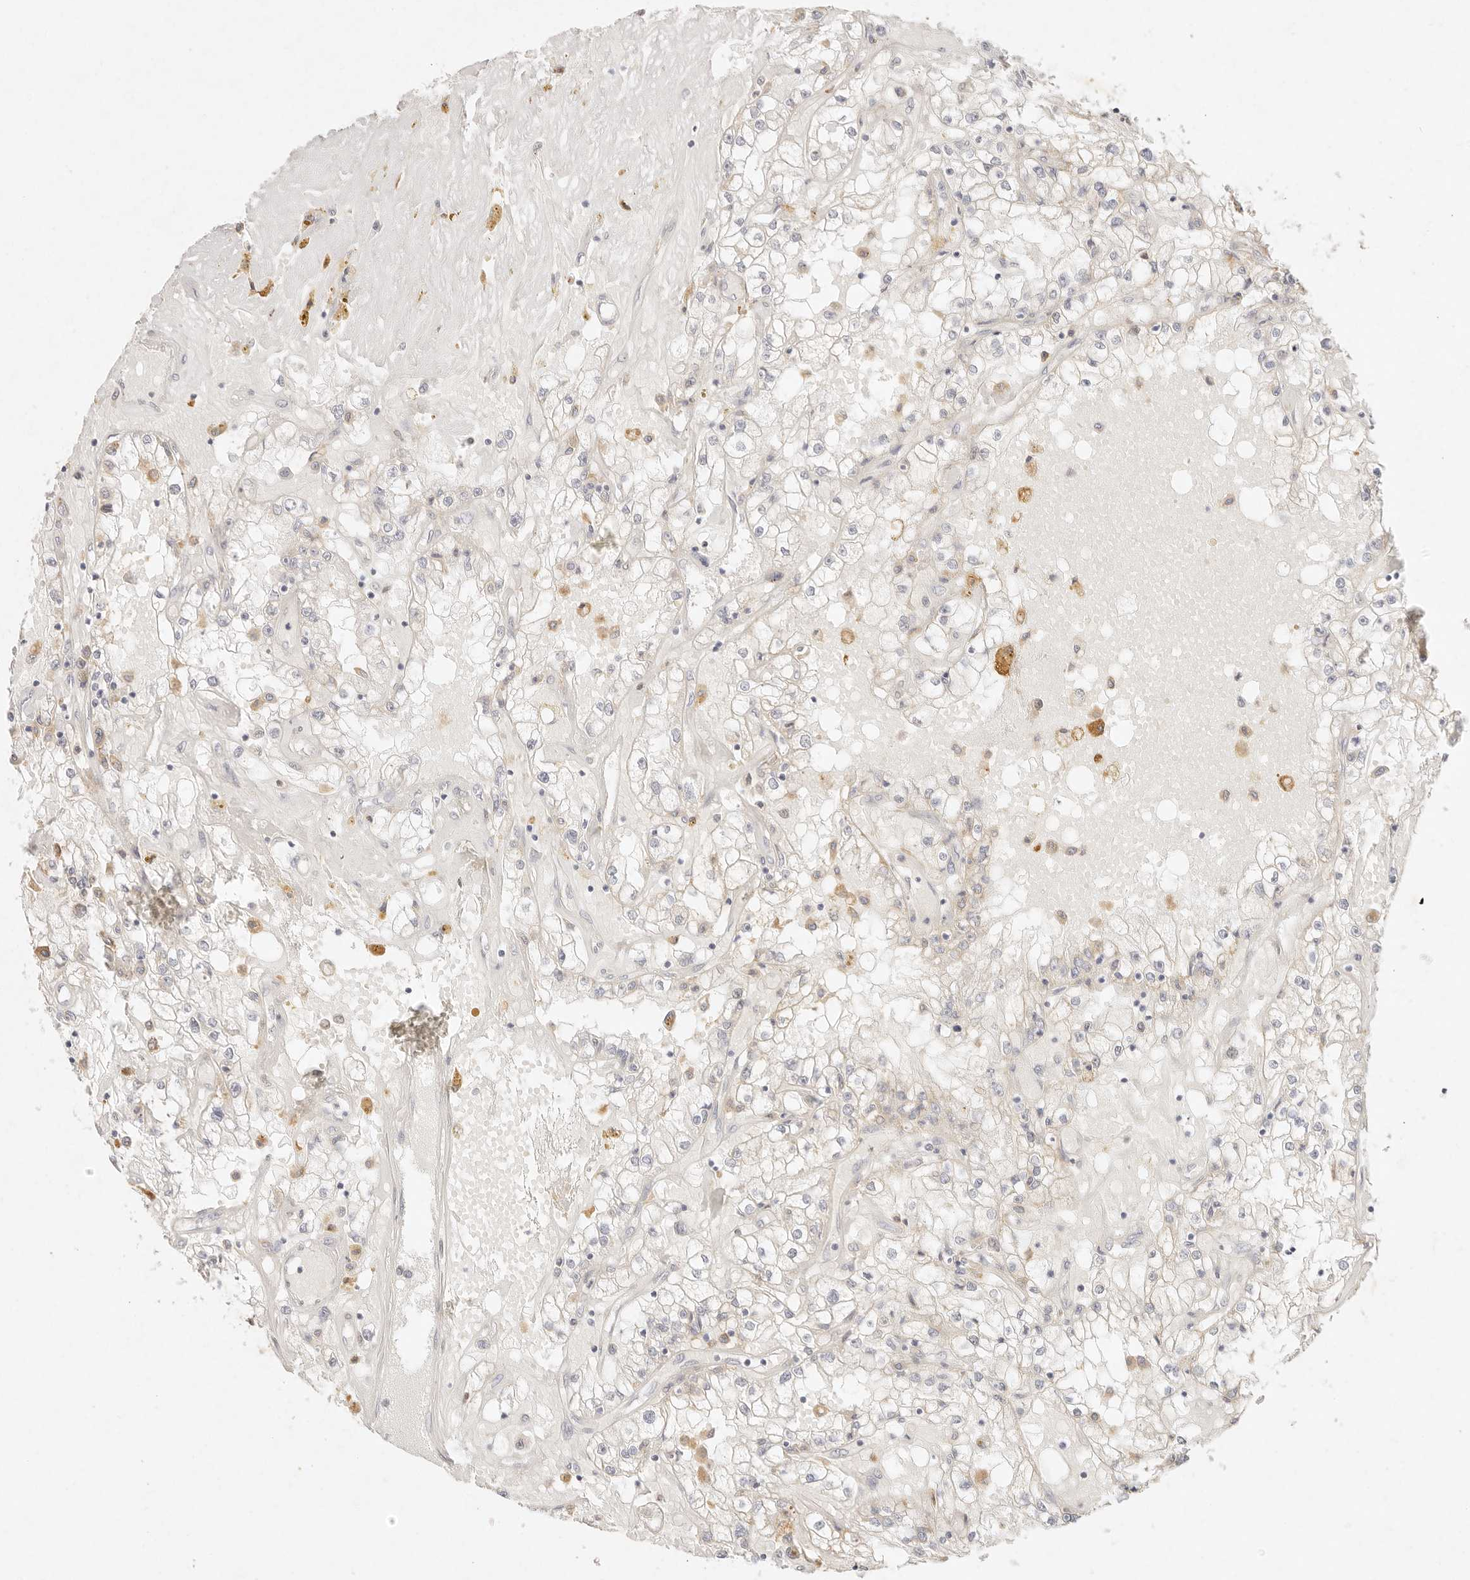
{"staining": {"intensity": "negative", "quantity": "none", "location": "none"}, "tissue": "renal cancer", "cell_type": "Tumor cells", "image_type": "cancer", "snomed": [{"axis": "morphology", "description": "Adenocarcinoma, NOS"}, {"axis": "topography", "description": "Kidney"}], "caption": "Immunohistochemical staining of renal adenocarcinoma displays no significant positivity in tumor cells. (DAB IHC with hematoxylin counter stain).", "gene": "GPR84", "patient": {"sex": "male", "age": 56}}